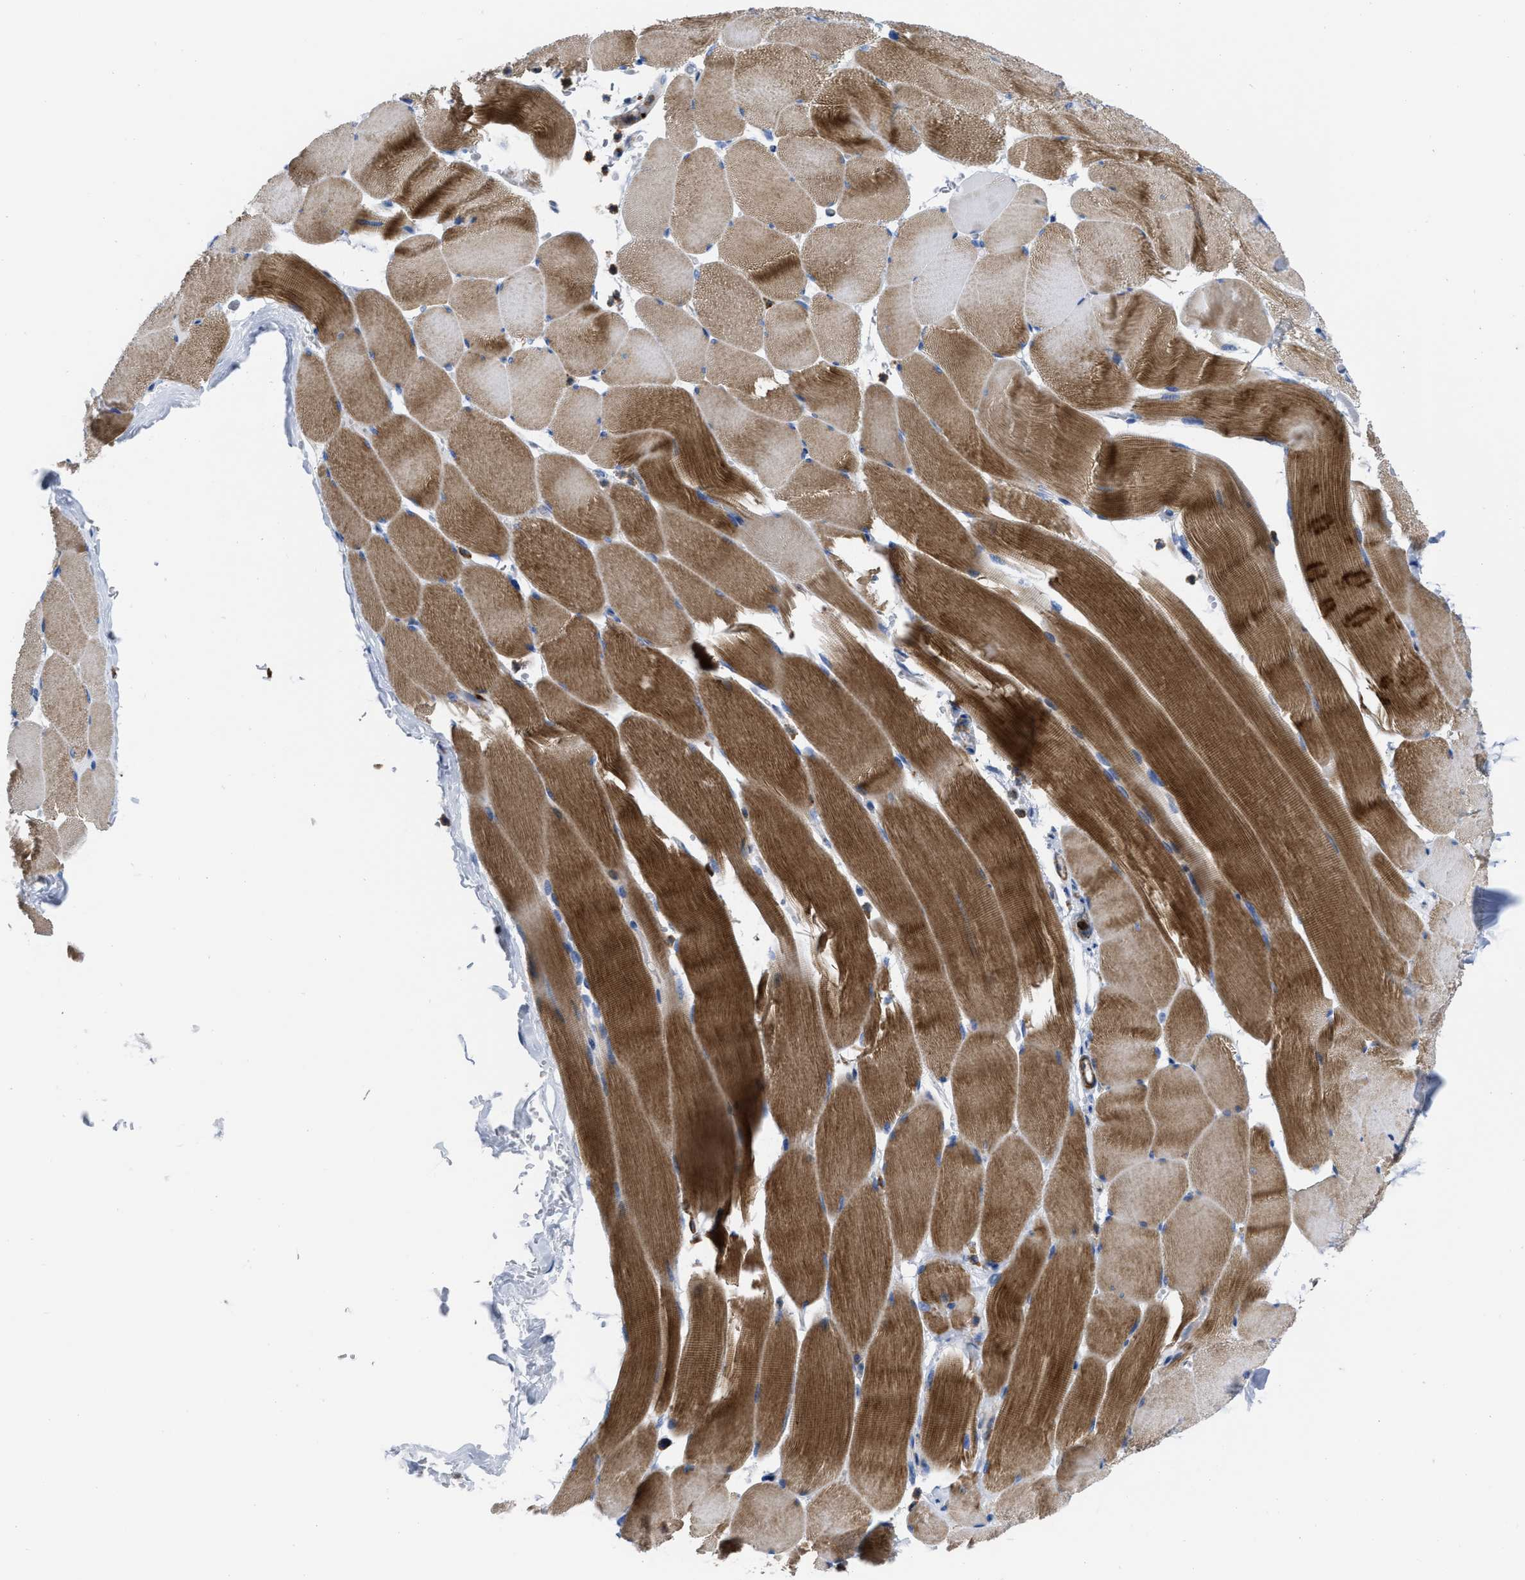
{"staining": {"intensity": "strong", "quantity": ">75%", "location": "cytoplasmic/membranous"}, "tissue": "skeletal muscle", "cell_type": "Myocytes", "image_type": "normal", "snomed": [{"axis": "morphology", "description": "Normal tissue, NOS"}, {"axis": "topography", "description": "Skeletal muscle"}], "caption": "Protein expression analysis of benign skeletal muscle shows strong cytoplasmic/membranous positivity in approximately >75% of myocytes.", "gene": "PRMT2", "patient": {"sex": "male", "age": 62}}